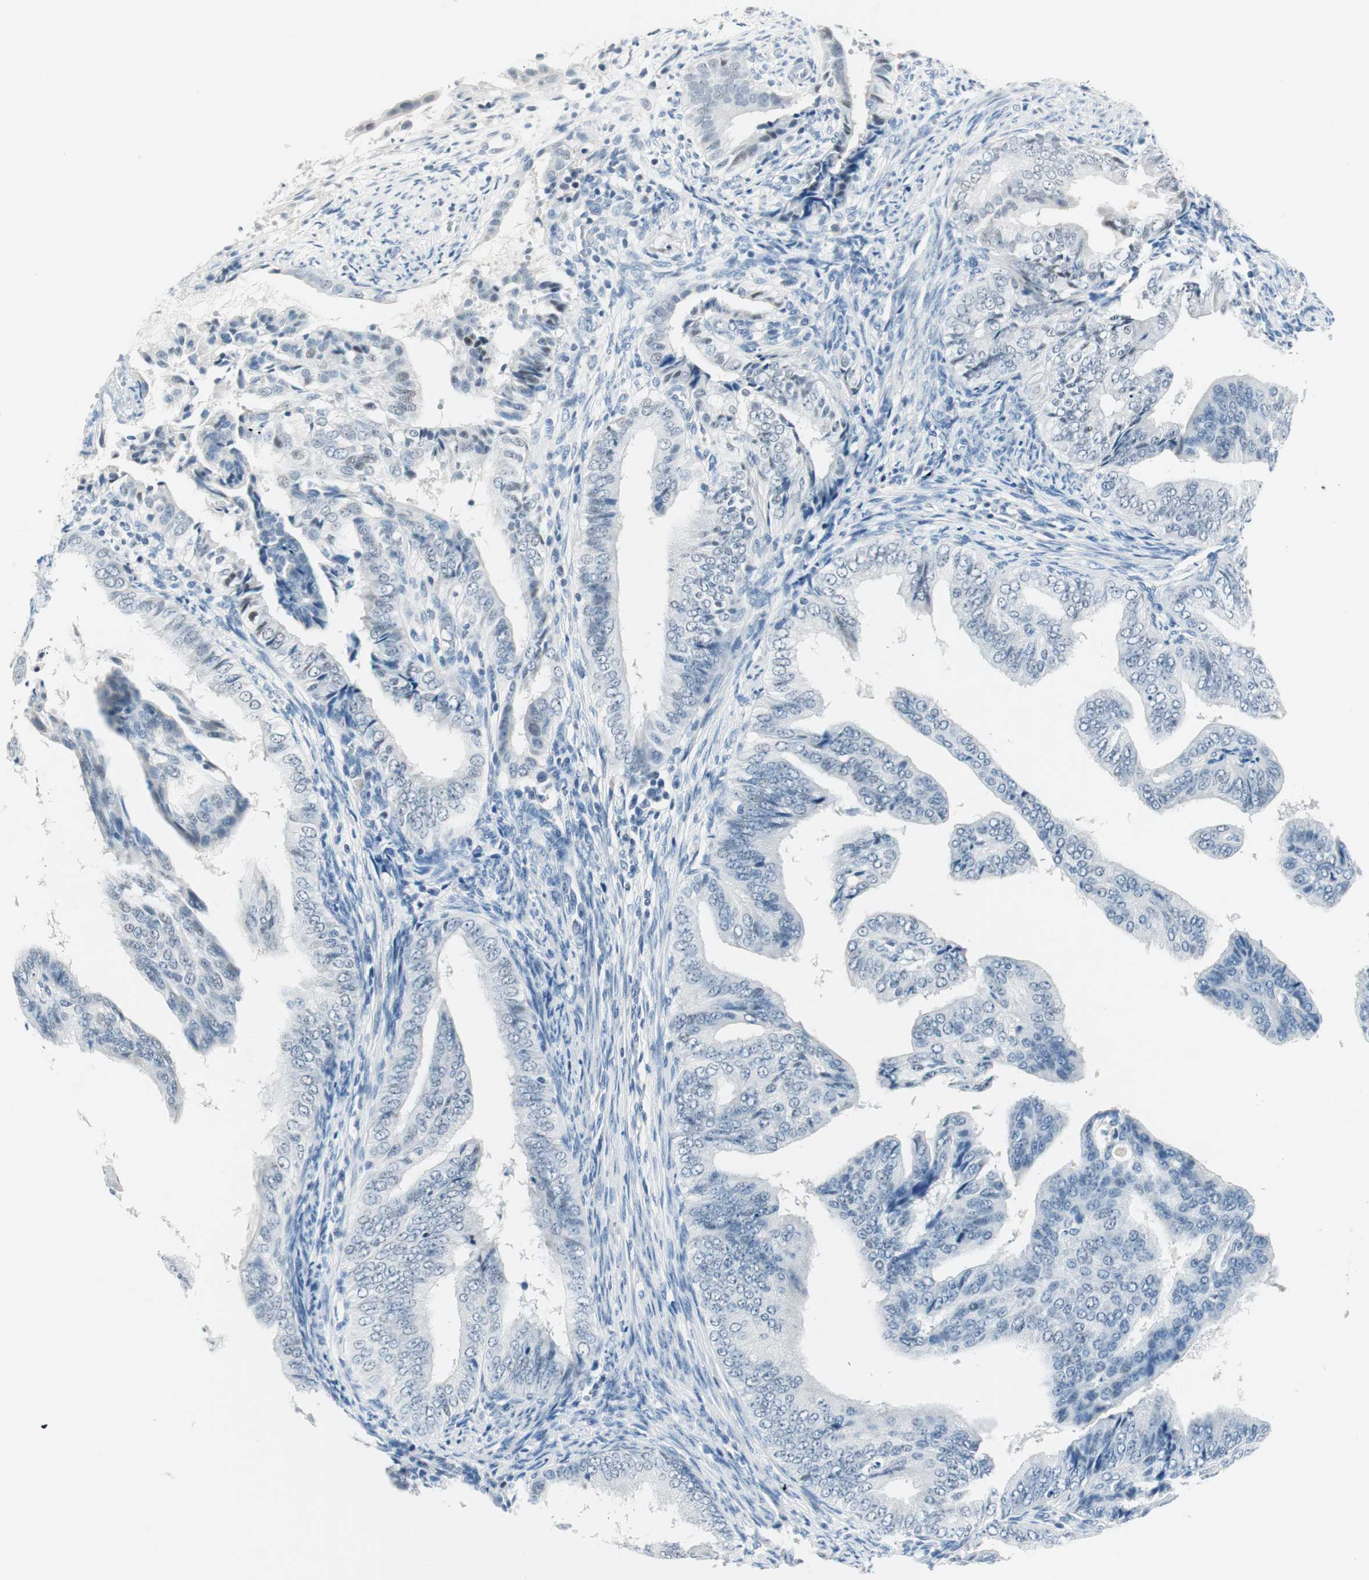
{"staining": {"intensity": "negative", "quantity": "none", "location": "none"}, "tissue": "endometrial cancer", "cell_type": "Tumor cells", "image_type": "cancer", "snomed": [{"axis": "morphology", "description": "Adenocarcinoma, NOS"}, {"axis": "topography", "description": "Endometrium"}], "caption": "Human endometrial cancer (adenocarcinoma) stained for a protein using IHC demonstrates no expression in tumor cells.", "gene": "HOXB13", "patient": {"sex": "female", "age": 58}}